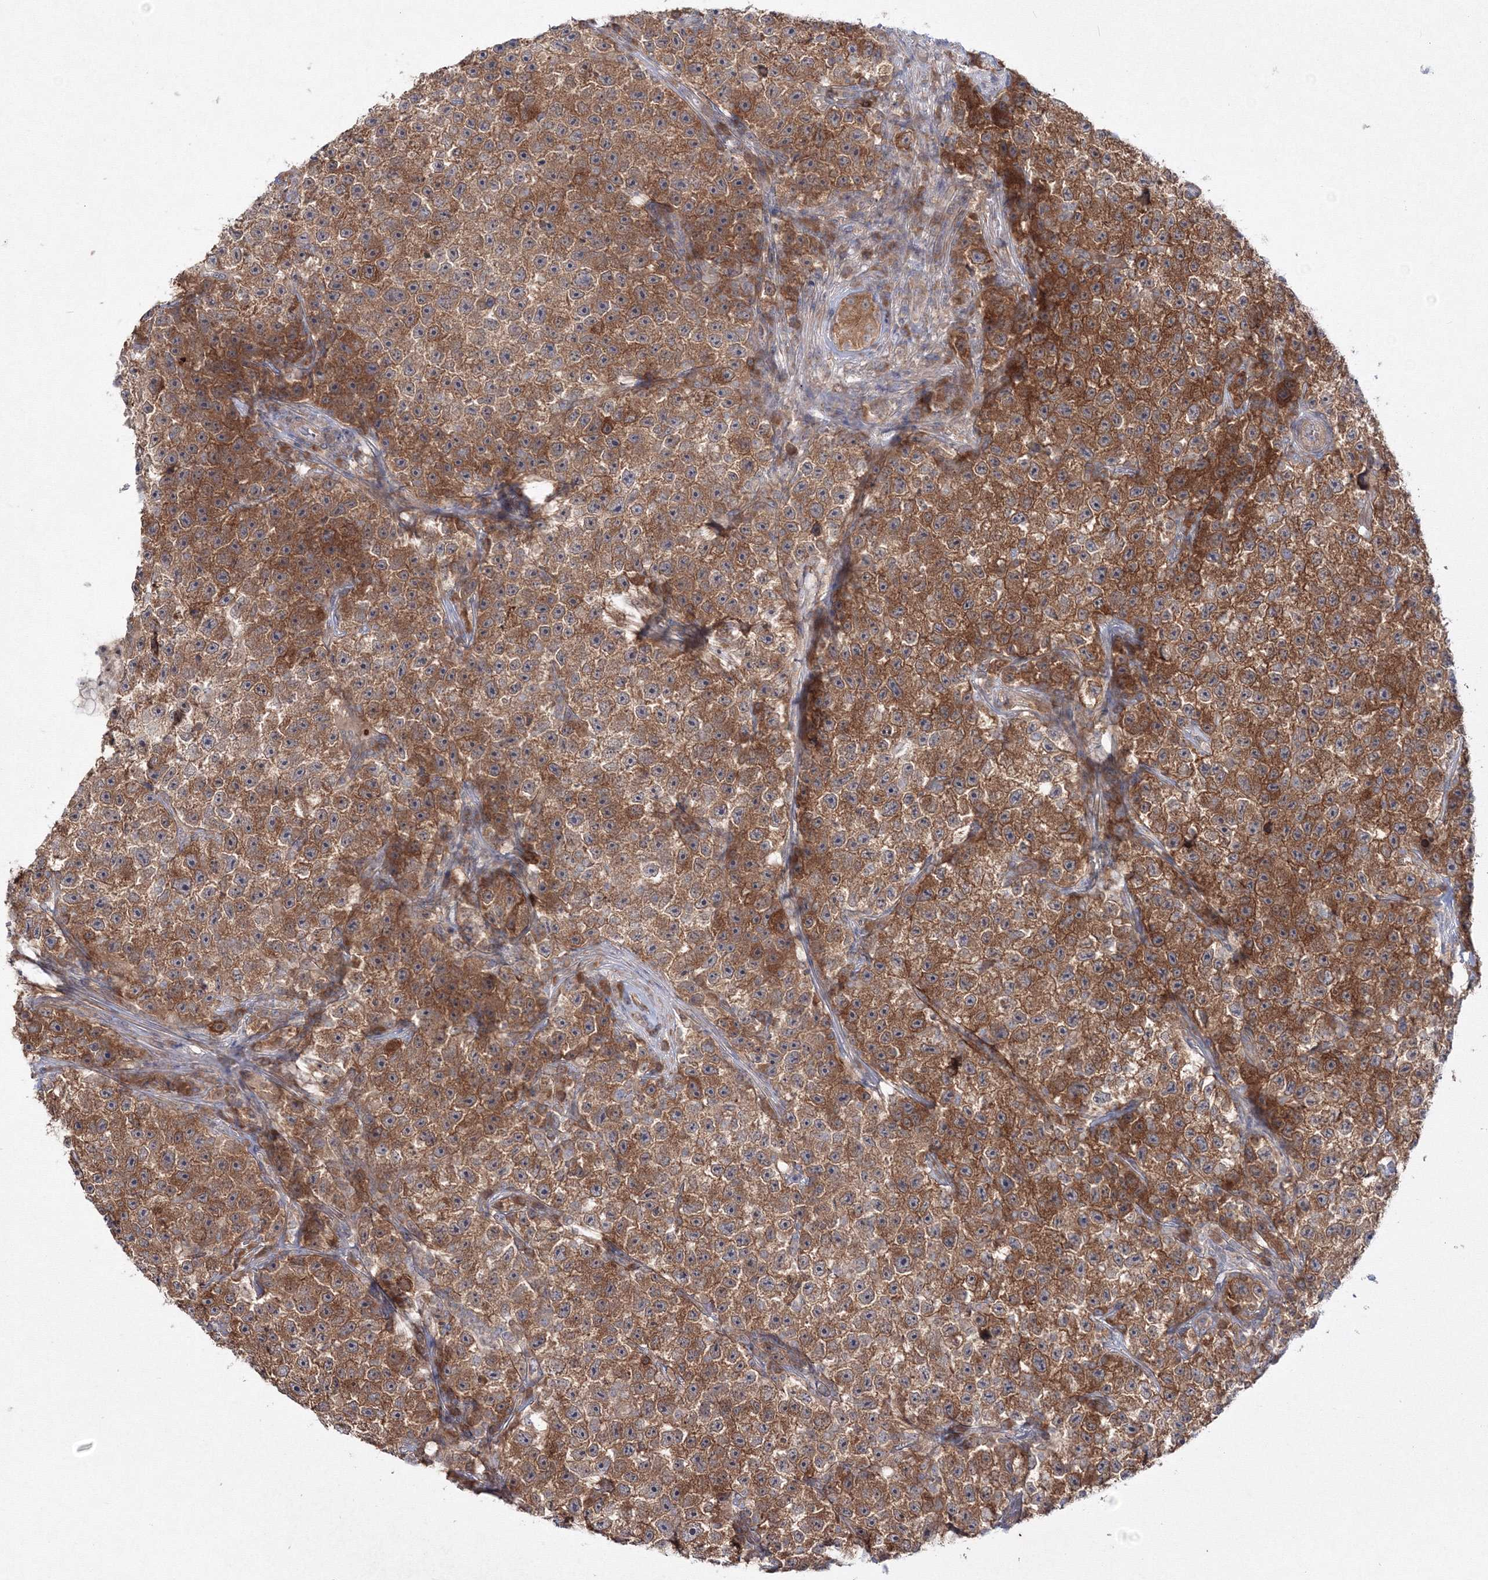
{"staining": {"intensity": "moderate", "quantity": ">75%", "location": "cytoplasmic/membranous"}, "tissue": "testis cancer", "cell_type": "Tumor cells", "image_type": "cancer", "snomed": [{"axis": "morphology", "description": "Seminoma, NOS"}, {"axis": "topography", "description": "Testis"}], "caption": "Immunohistochemical staining of testis seminoma reveals medium levels of moderate cytoplasmic/membranous expression in approximately >75% of tumor cells.", "gene": "IPMK", "patient": {"sex": "male", "age": 22}}